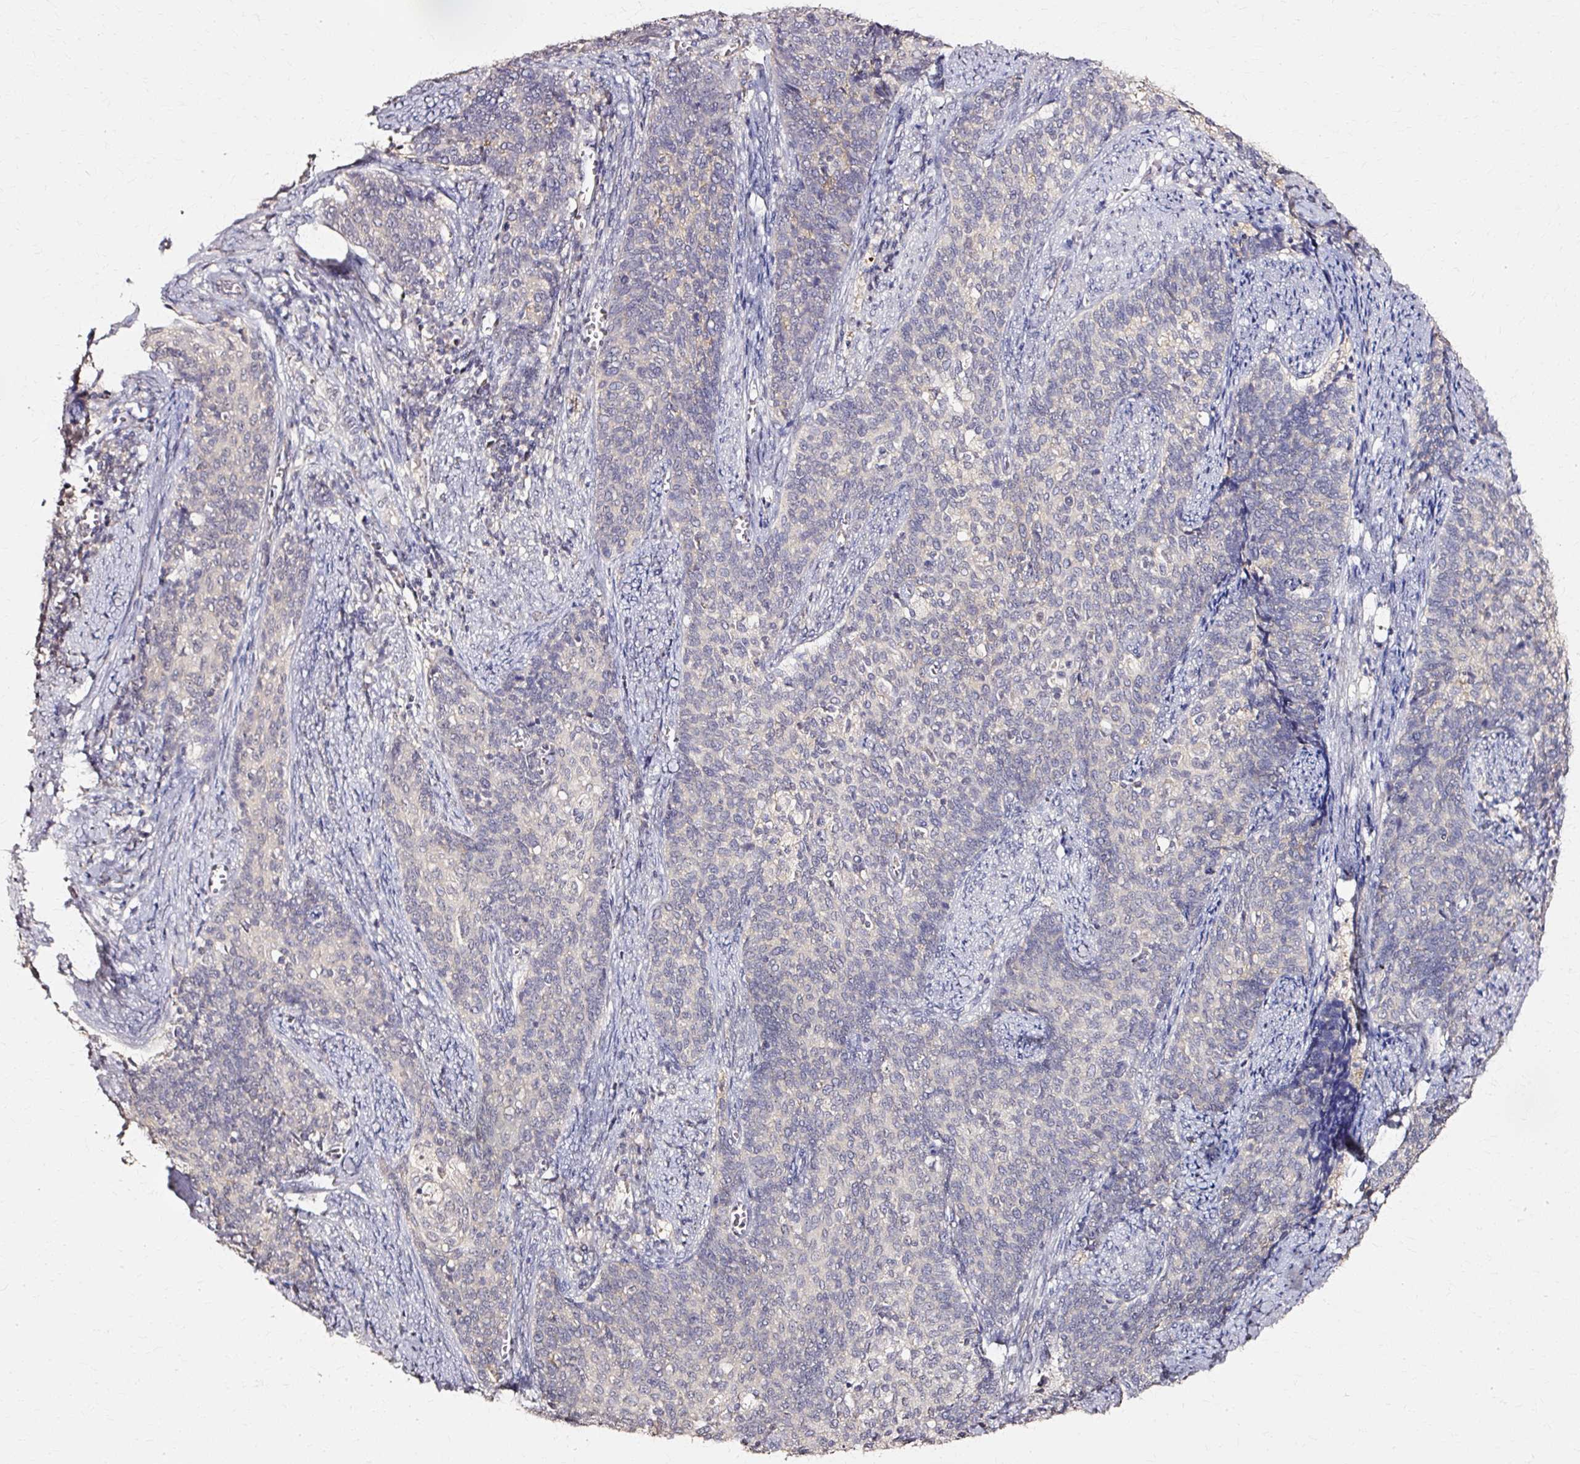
{"staining": {"intensity": "negative", "quantity": "none", "location": "none"}, "tissue": "cervical cancer", "cell_type": "Tumor cells", "image_type": "cancer", "snomed": [{"axis": "morphology", "description": "Squamous cell carcinoma, NOS"}, {"axis": "topography", "description": "Cervix"}], "caption": "DAB immunohistochemical staining of cervical squamous cell carcinoma shows no significant expression in tumor cells.", "gene": "RGPD5", "patient": {"sex": "female", "age": 39}}